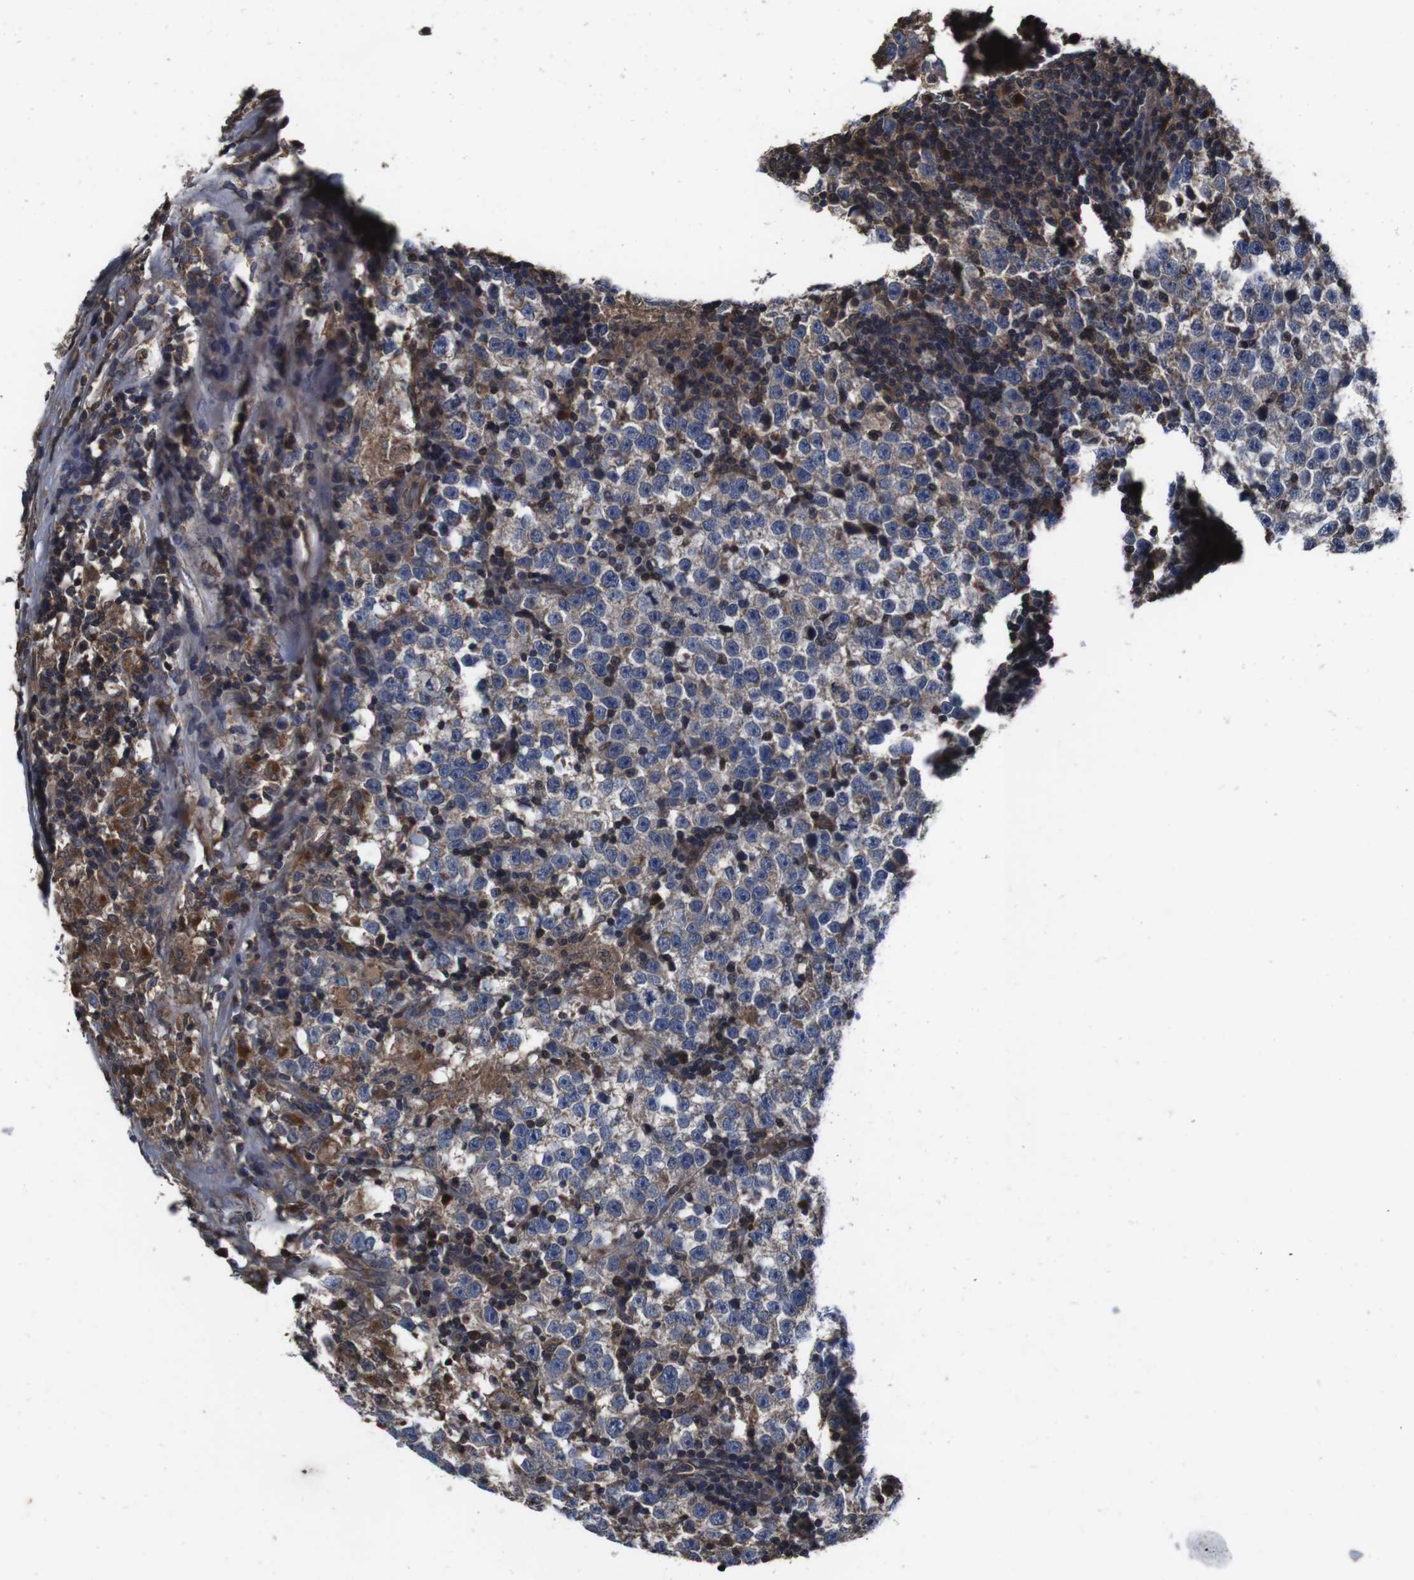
{"staining": {"intensity": "moderate", "quantity": "<25%", "location": "cytoplasmic/membranous"}, "tissue": "testis cancer", "cell_type": "Tumor cells", "image_type": "cancer", "snomed": [{"axis": "morphology", "description": "Seminoma, NOS"}, {"axis": "topography", "description": "Testis"}], "caption": "Seminoma (testis) stained with a brown dye reveals moderate cytoplasmic/membranous positive positivity in approximately <25% of tumor cells.", "gene": "CXCL11", "patient": {"sex": "male", "age": 43}}